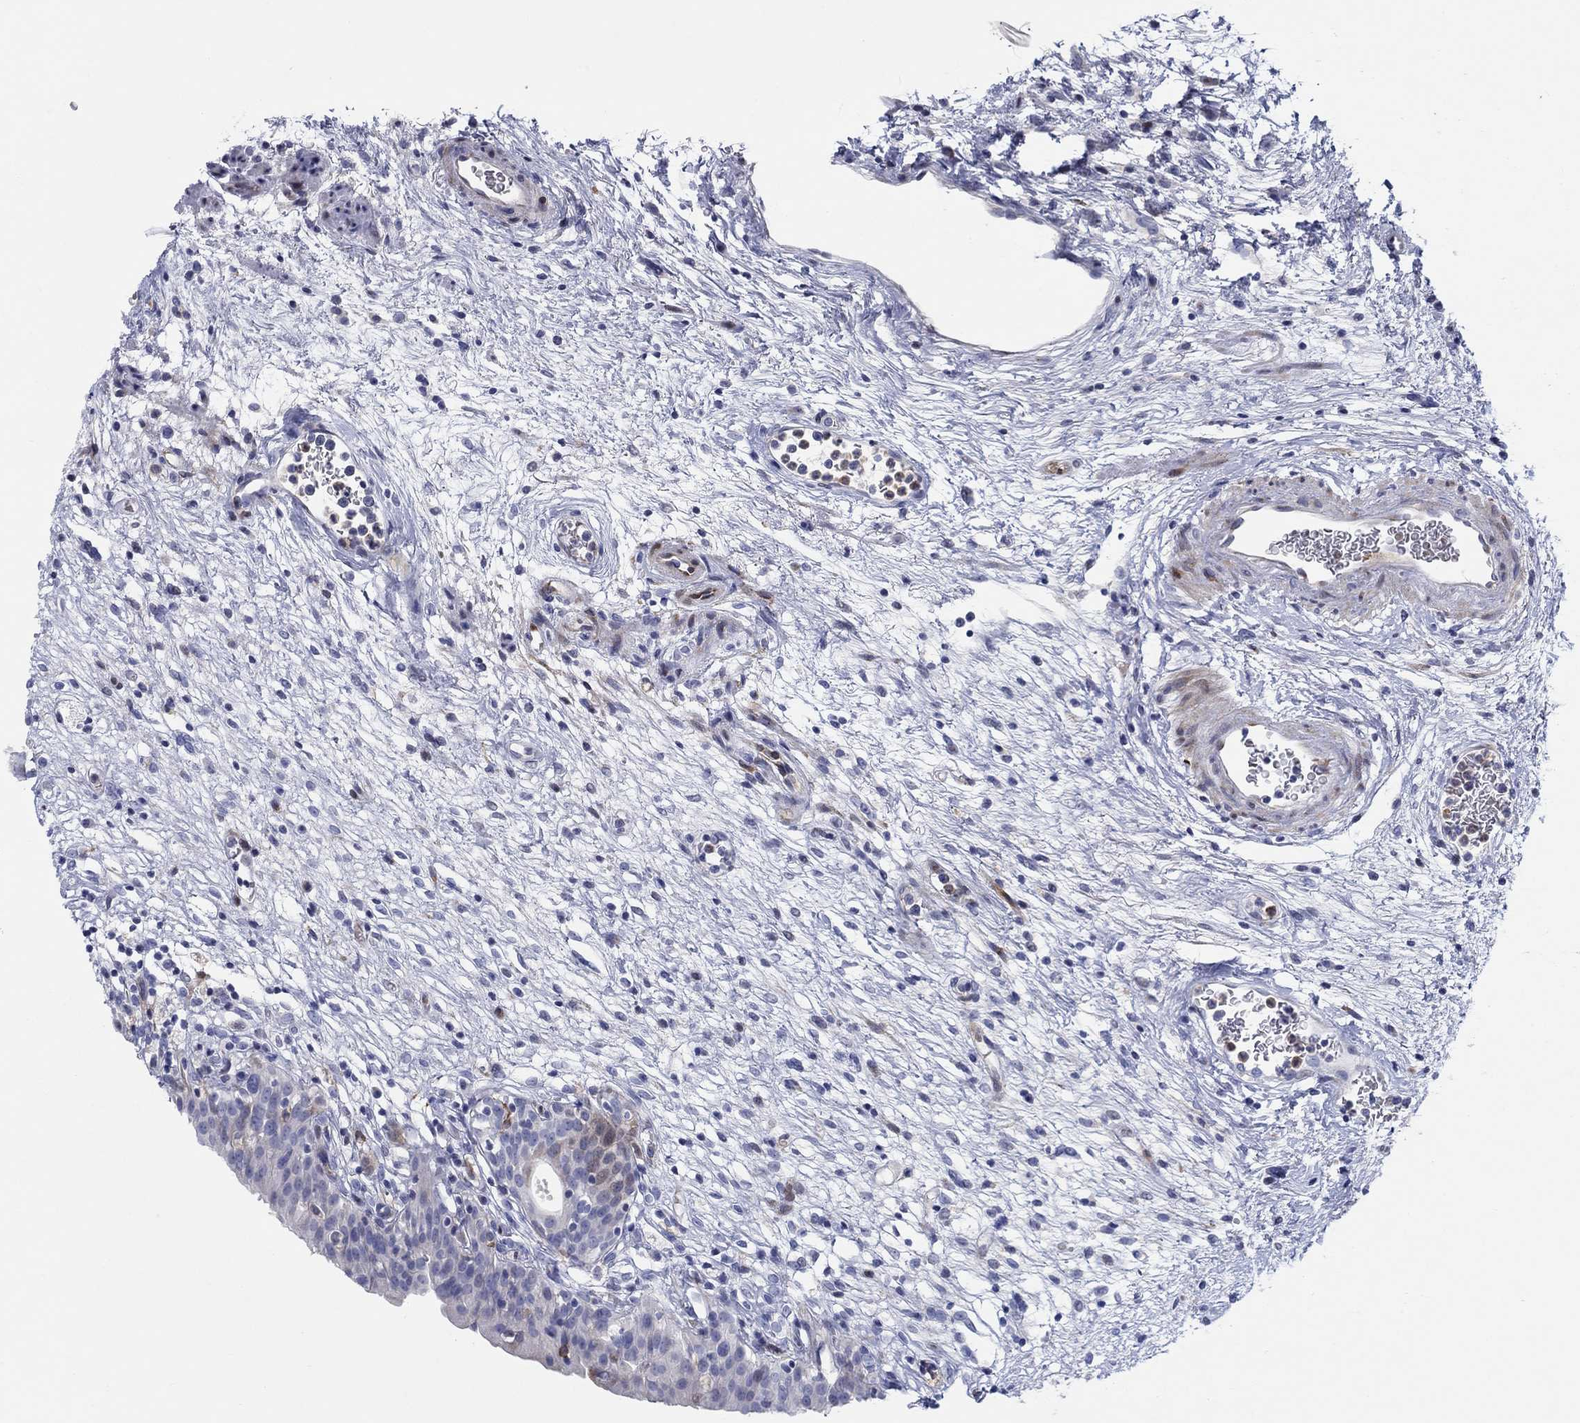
{"staining": {"intensity": "negative", "quantity": "none", "location": "none"}, "tissue": "urinary bladder", "cell_type": "Urothelial cells", "image_type": "normal", "snomed": [{"axis": "morphology", "description": "Normal tissue, NOS"}, {"axis": "topography", "description": "Urinary bladder"}], "caption": "DAB (3,3'-diaminobenzidine) immunohistochemical staining of normal urinary bladder reveals no significant staining in urothelial cells.", "gene": "ARHGAP36", "patient": {"sex": "male", "age": 76}}